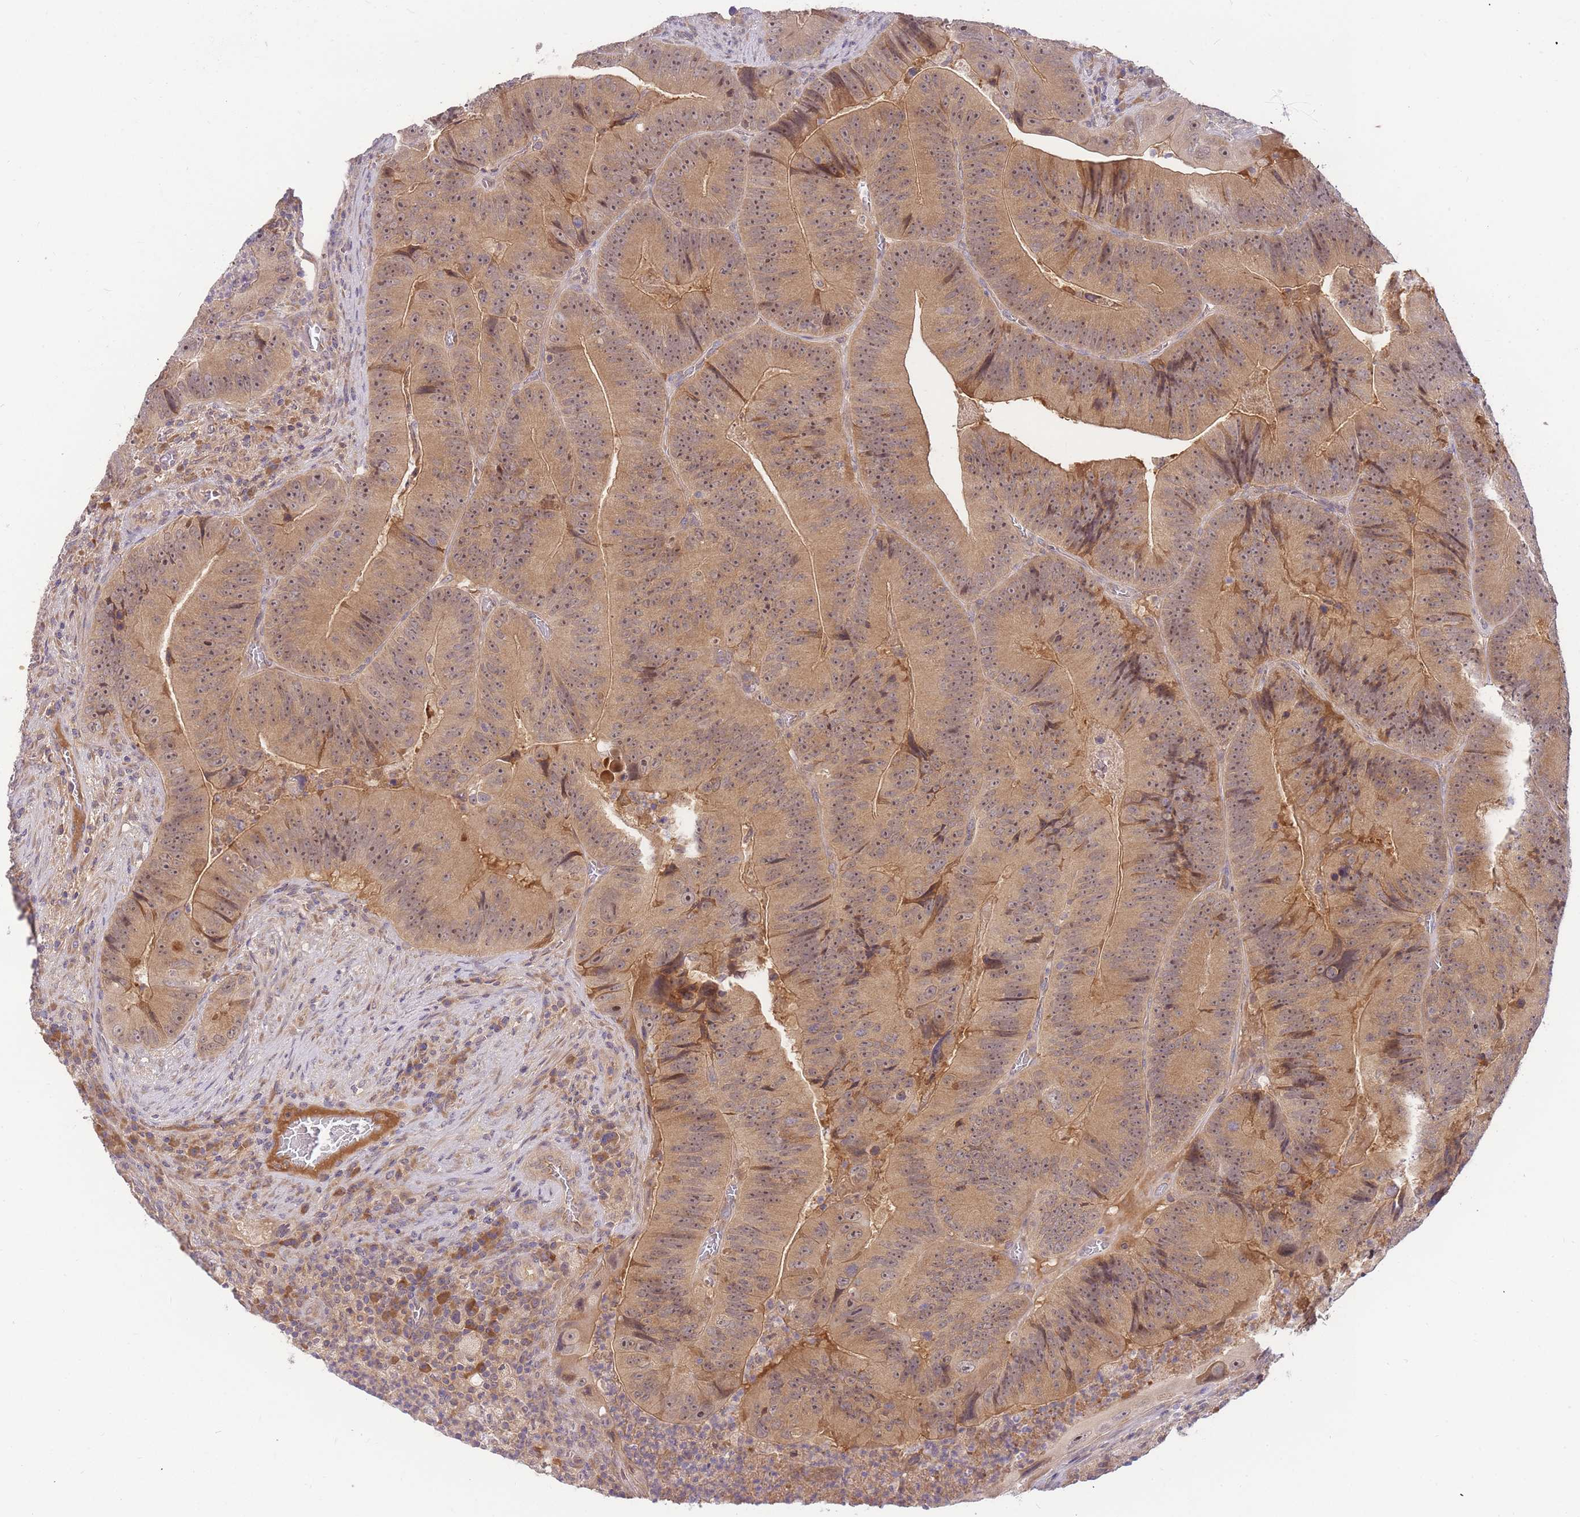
{"staining": {"intensity": "moderate", "quantity": ">75%", "location": "cytoplasmic/membranous,nuclear"}, "tissue": "colorectal cancer", "cell_type": "Tumor cells", "image_type": "cancer", "snomed": [{"axis": "morphology", "description": "Adenocarcinoma, NOS"}, {"axis": "topography", "description": "Colon"}], "caption": "The image displays staining of colorectal cancer (adenocarcinoma), revealing moderate cytoplasmic/membranous and nuclear protein expression (brown color) within tumor cells.", "gene": "ZNF577", "patient": {"sex": "female", "age": 86}}